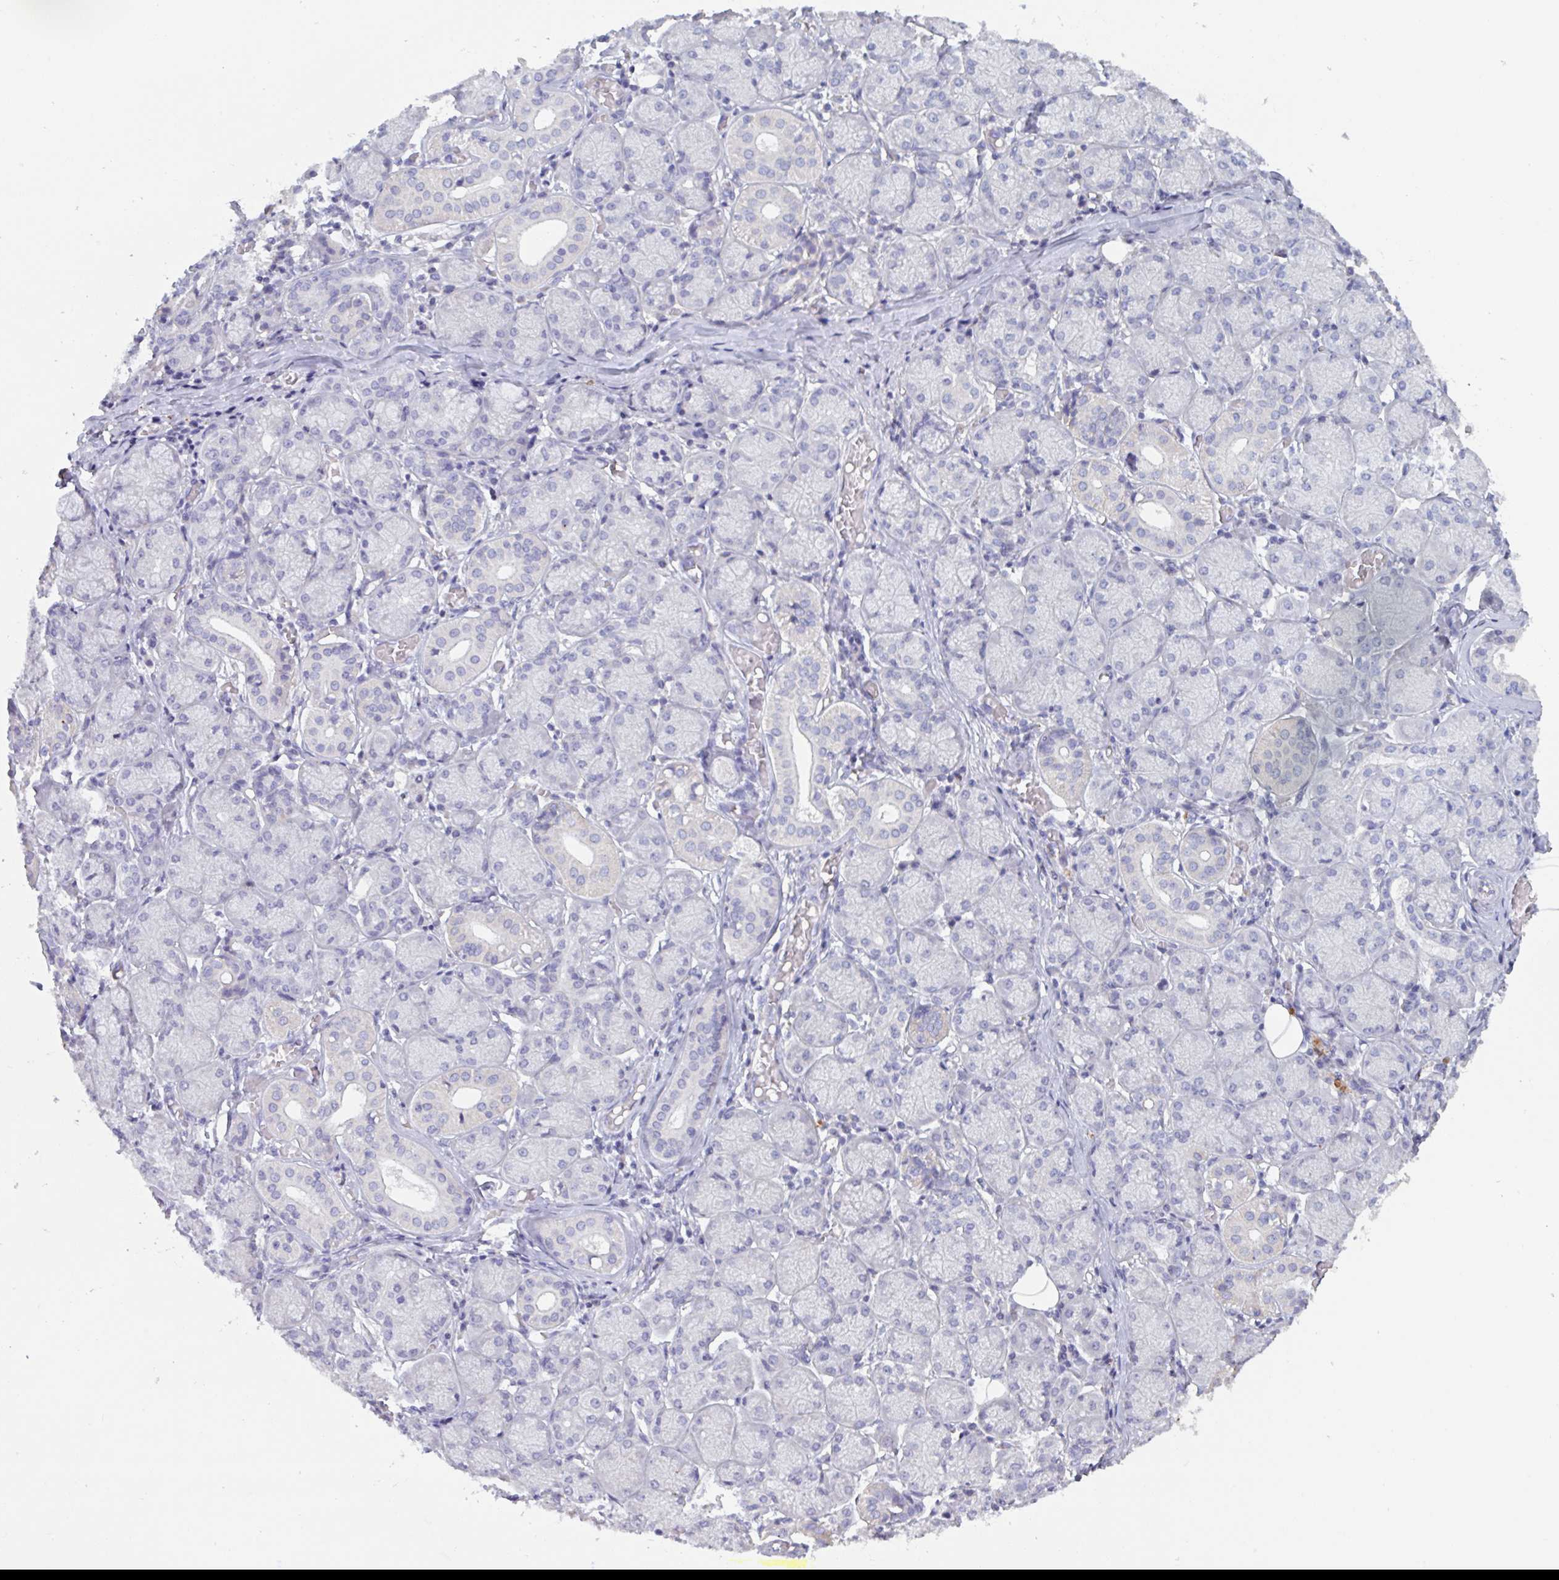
{"staining": {"intensity": "negative", "quantity": "none", "location": "none"}, "tissue": "salivary gland", "cell_type": "Glandular cells", "image_type": "normal", "snomed": [{"axis": "morphology", "description": "Normal tissue, NOS"}, {"axis": "topography", "description": "Salivary gland"}], "caption": "IHC of benign human salivary gland shows no expression in glandular cells.", "gene": "HGFAC", "patient": {"sex": "female", "age": 24}}